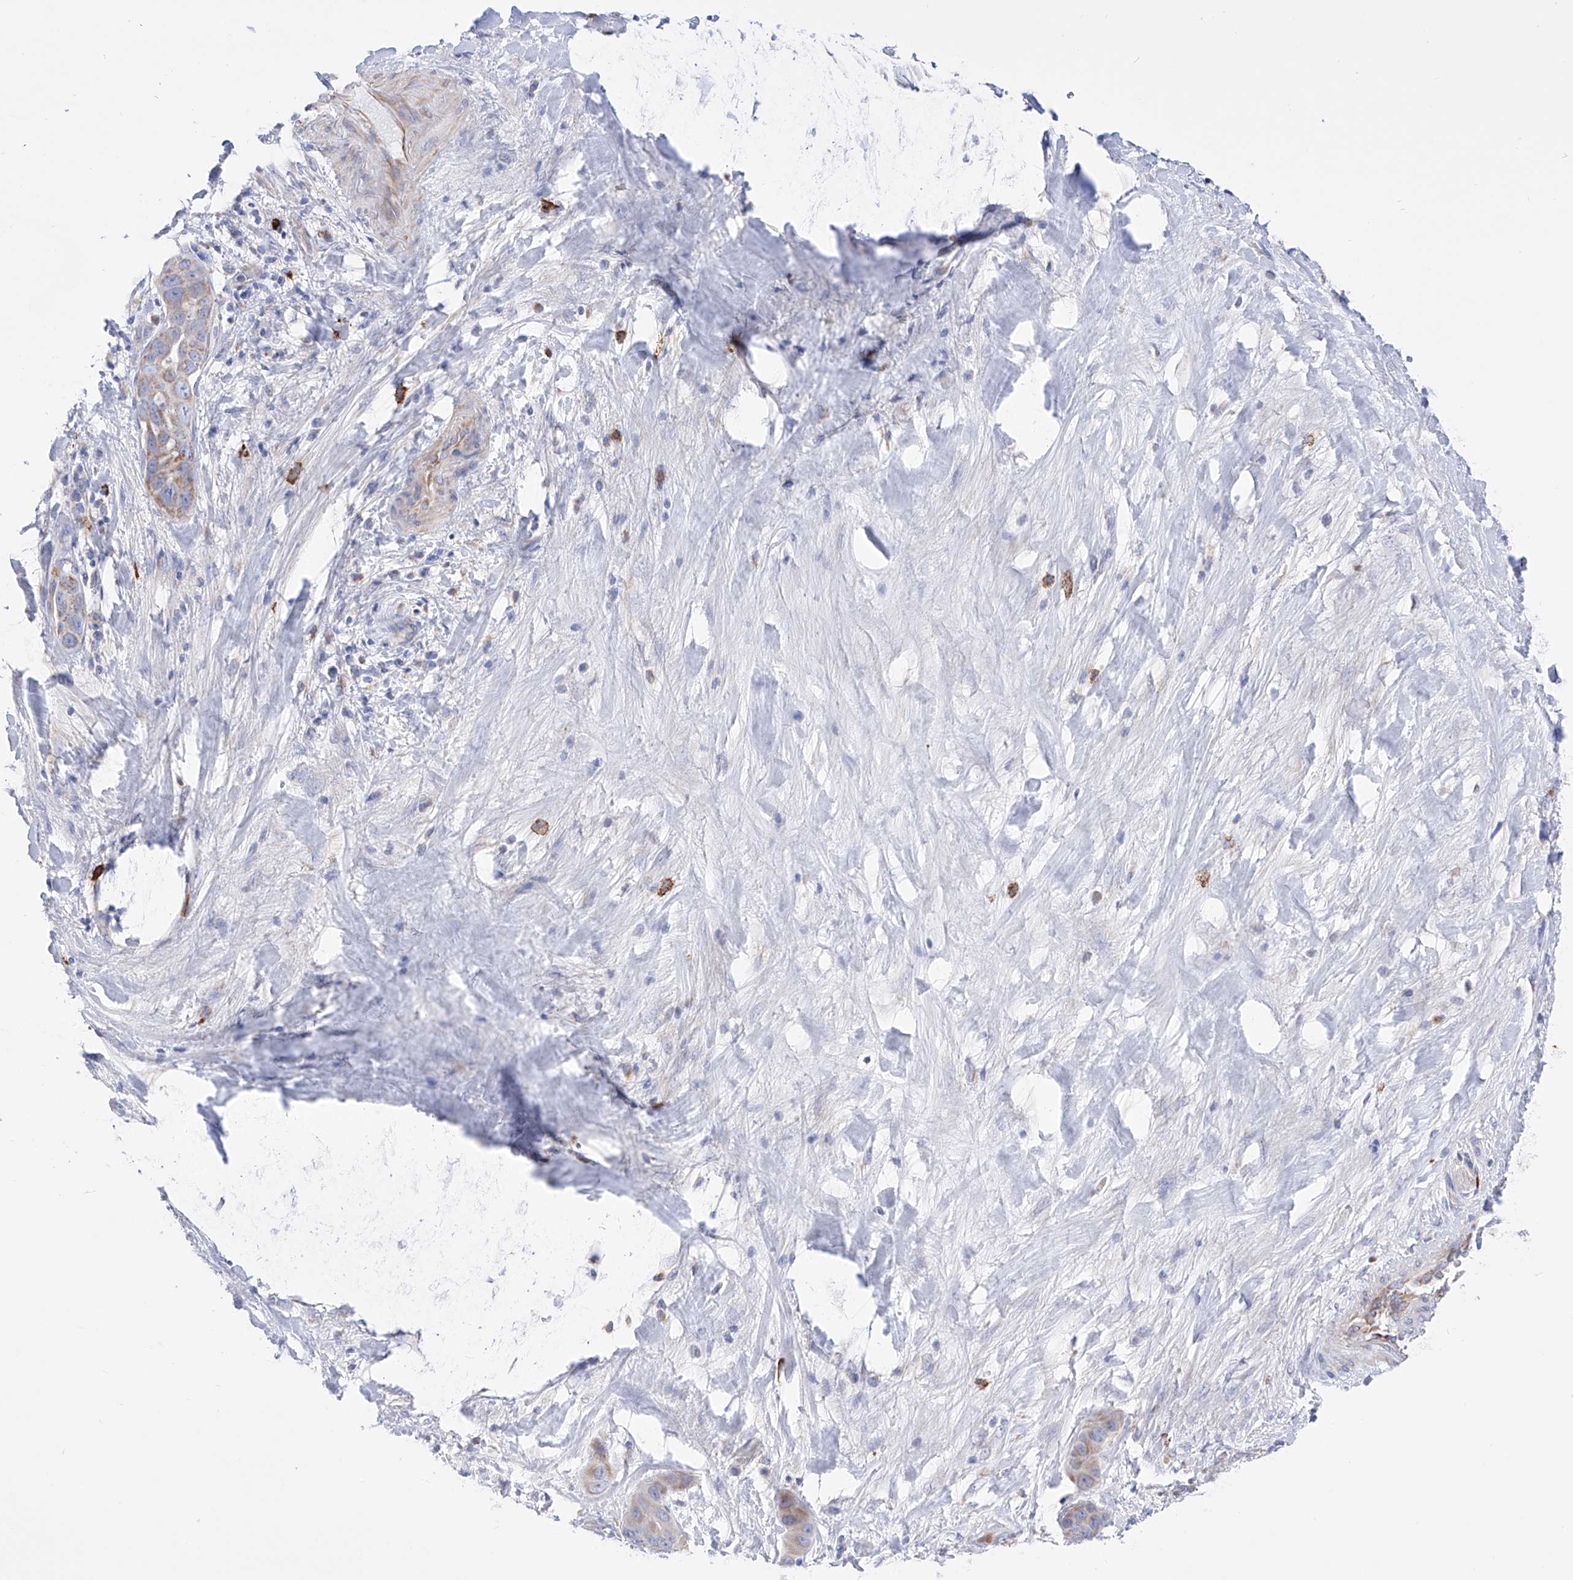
{"staining": {"intensity": "weak", "quantity": ">75%", "location": "cytoplasmic/membranous"}, "tissue": "liver cancer", "cell_type": "Tumor cells", "image_type": "cancer", "snomed": [{"axis": "morphology", "description": "Cholangiocarcinoma"}, {"axis": "topography", "description": "Liver"}], "caption": "Cholangiocarcinoma (liver) stained with immunohistochemistry (IHC) demonstrates weak cytoplasmic/membranous staining in approximately >75% of tumor cells. The protein of interest is stained brown, and the nuclei are stained in blue (DAB IHC with brightfield microscopy, high magnification).", "gene": "FLG", "patient": {"sex": "female", "age": 52}}